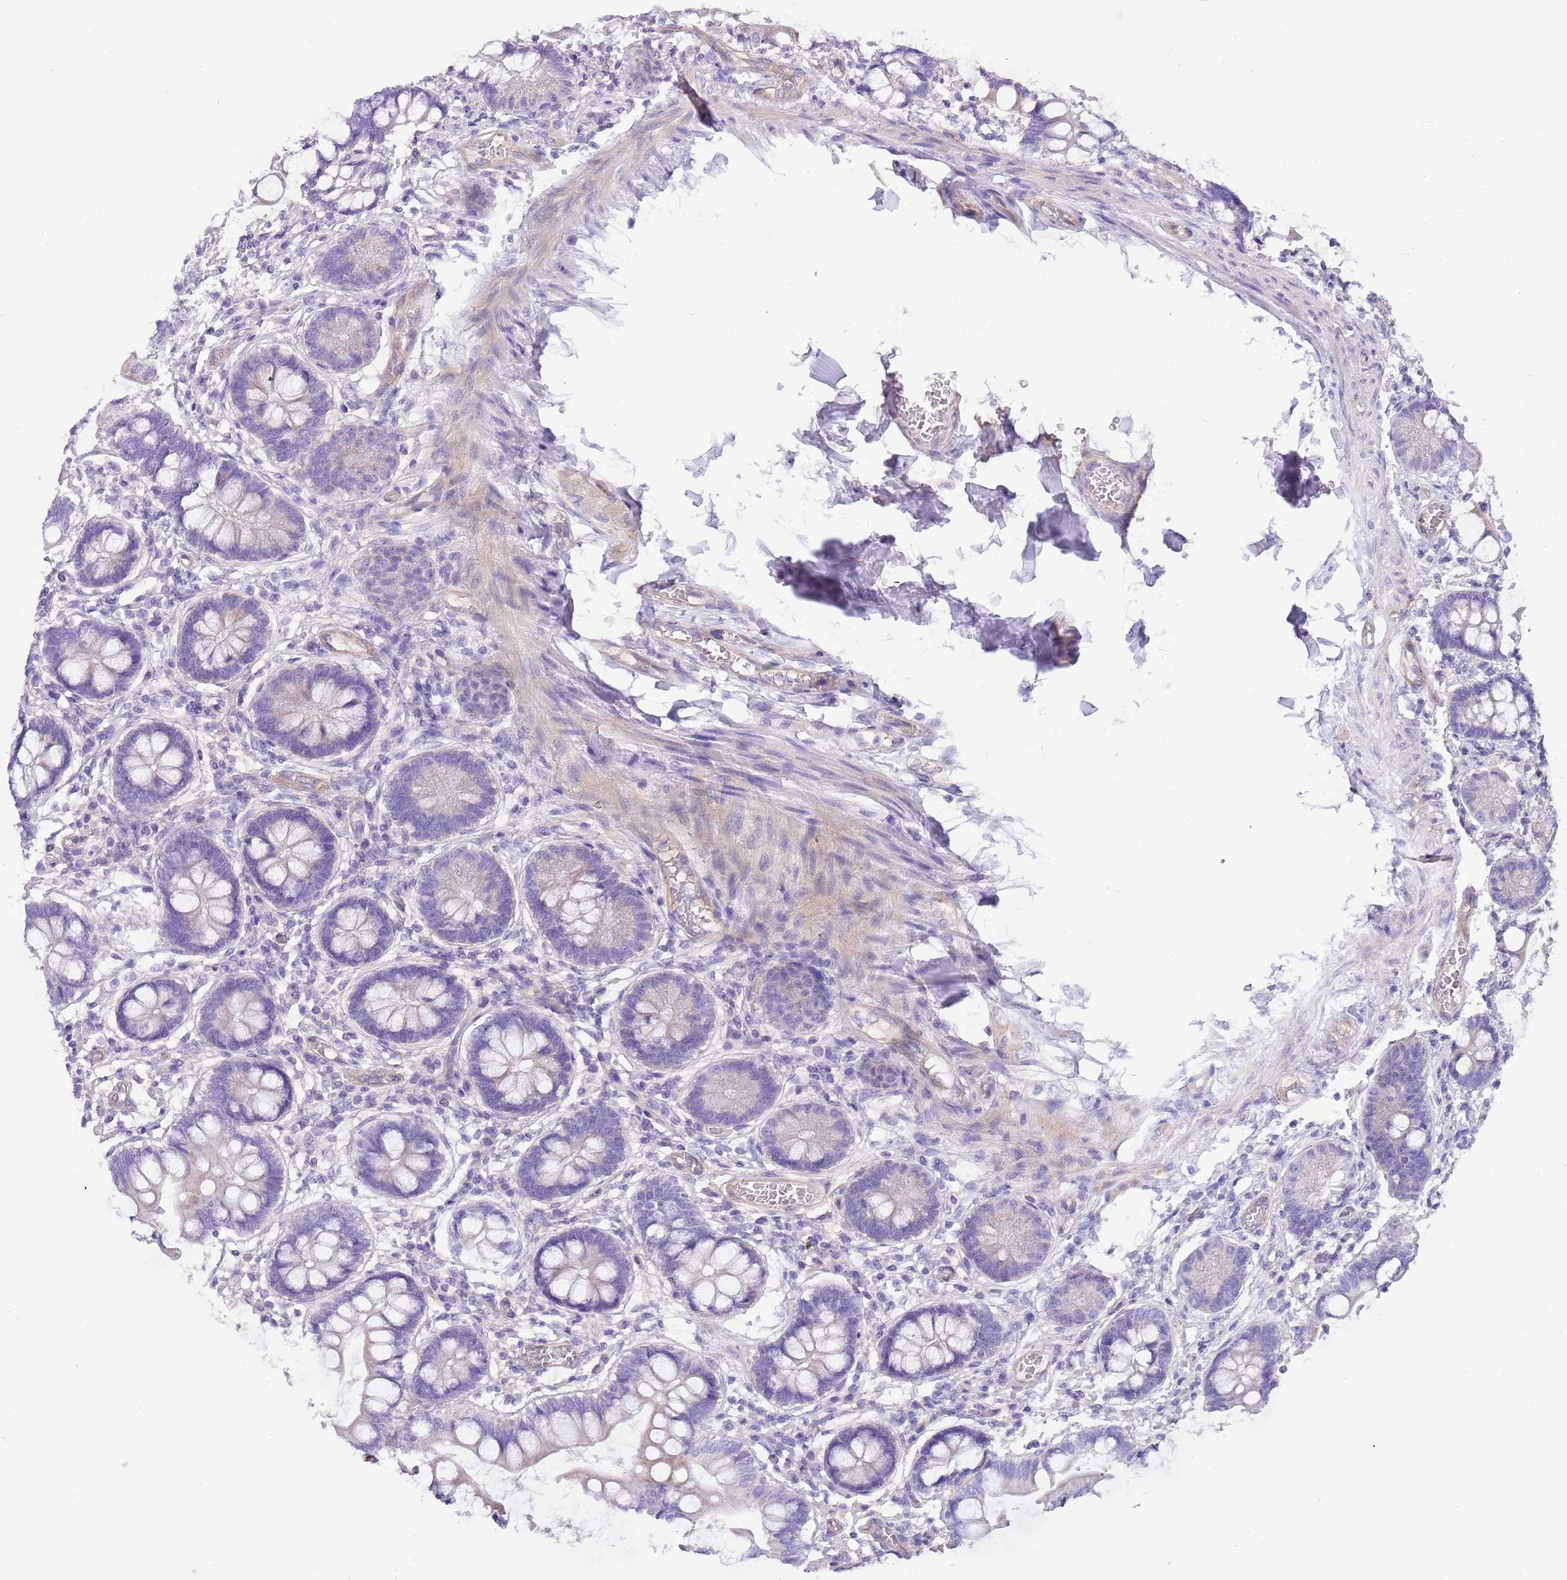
{"staining": {"intensity": "moderate", "quantity": "<25%", "location": "cytoplasmic/membranous"}, "tissue": "small intestine", "cell_type": "Glandular cells", "image_type": "normal", "snomed": [{"axis": "morphology", "description": "Normal tissue, NOS"}, {"axis": "topography", "description": "Small intestine"}], "caption": "Brown immunohistochemical staining in normal small intestine demonstrates moderate cytoplasmic/membranous positivity in approximately <25% of glandular cells.", "gene": "SERINC3", "patient": {"sex": "male", "age": 52}}